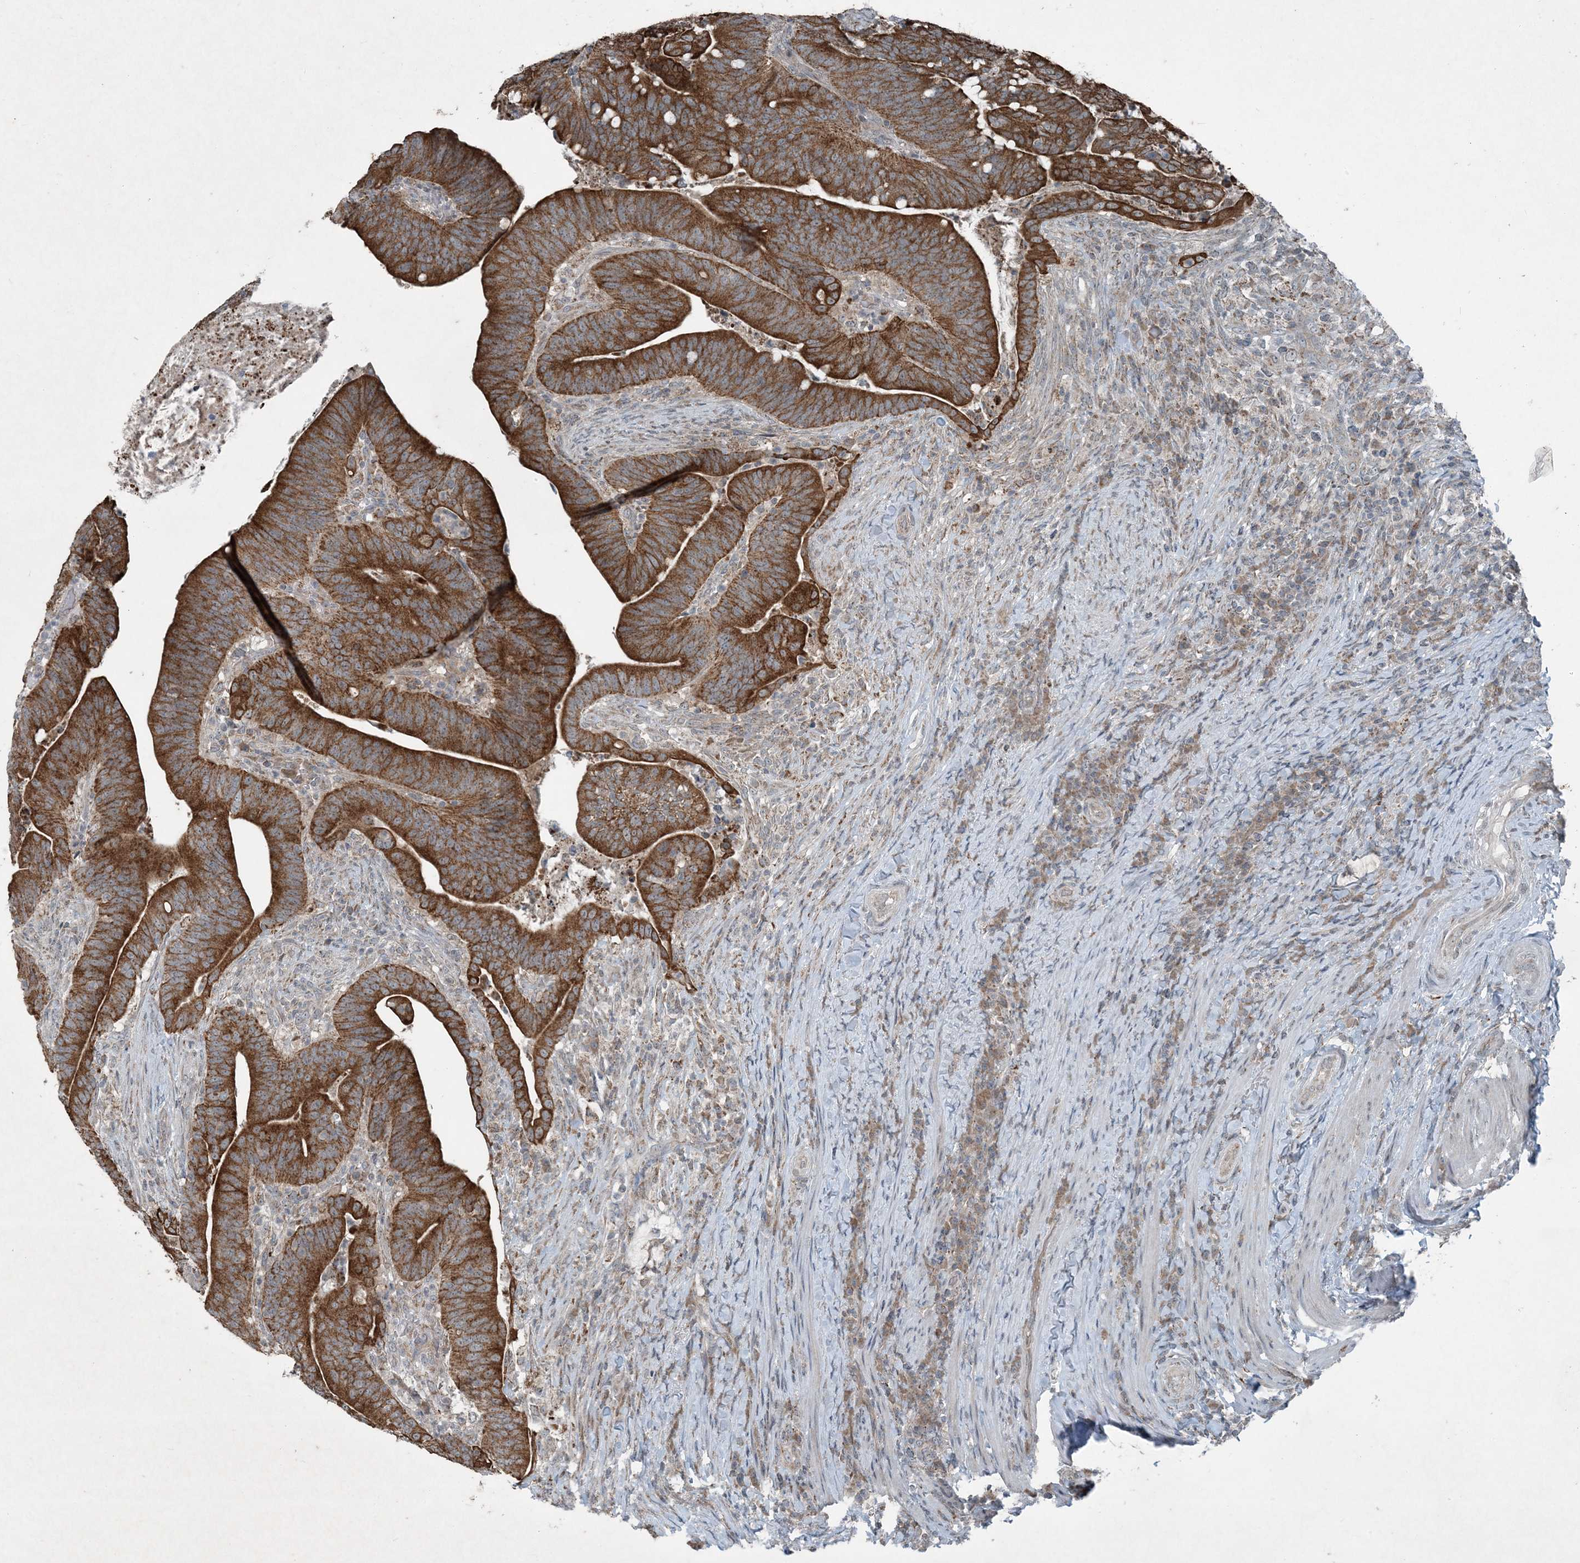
{"staining": {"intensity": "strong", "quantity": ">75%", "location": "cytoplasmic/membranous"}, "tissue": "colorectal cancer", "cell_type": "Tumor cells", "image_type": "cancer", "snomed": [{"axis": "morphology", "description": "Adenocarcinoma, NOS"}, {"axis": "topography", "description": "Colon"}], "caption": "Human adenocarcinoma (colorectal) stained with a protein marker demonstrates strong staining in tumor cells.", "gene": "PC", "patient": {"sex": "female", "age": 66}}